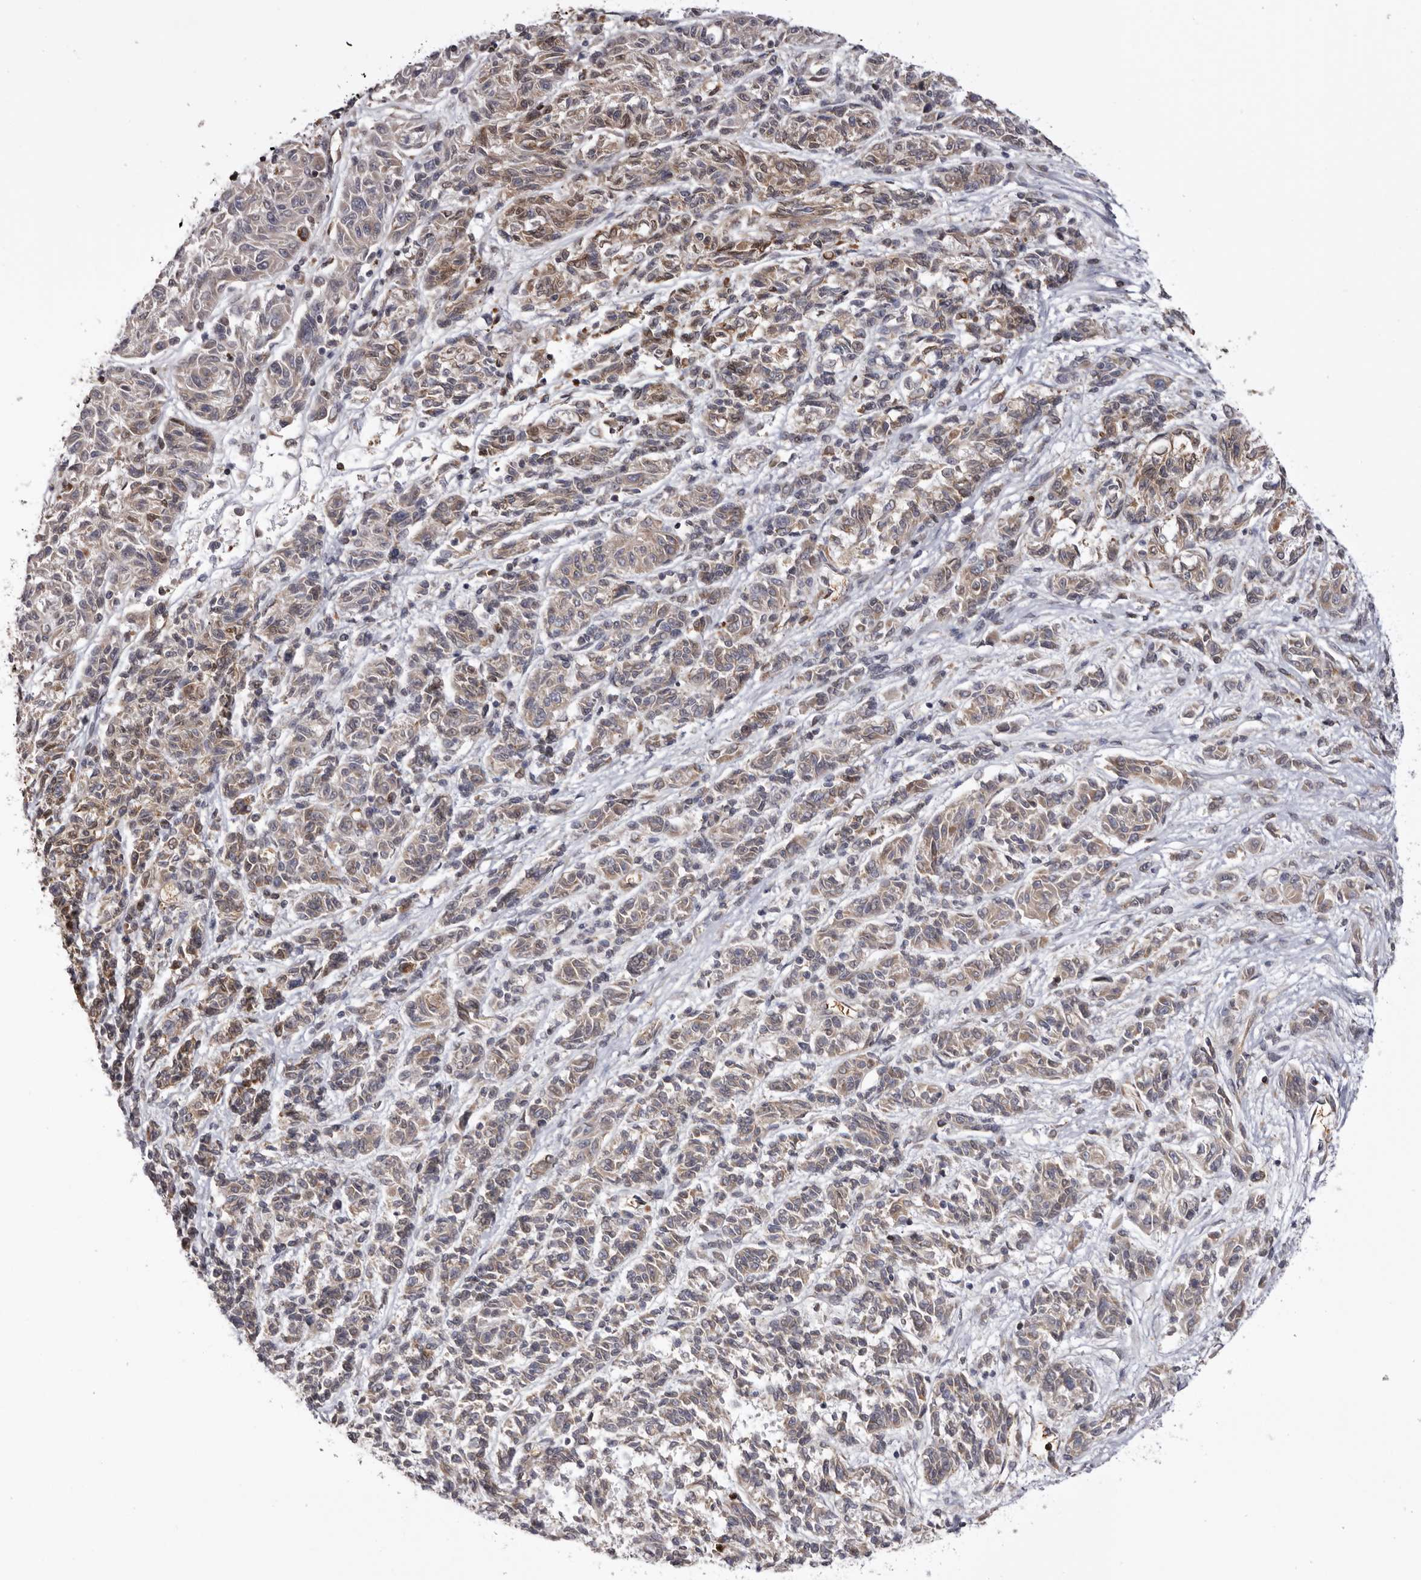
{"staining": {"intensity": "weak", "quantity": ">75%", "location": "cytoplasmic/membranous"}, "tissue": "melanoma", "cell_type": "Tumor cells", "image_type": "cancer", "snomed": [{"axis": "morphology", "description": "Malignant melanoma, NOS"}, {"axis": "topography", "description": "Skin"}], "caption": "The histopathology image exhibits staining of malignant melanoma, revealing weak cytoplasmic/membranous protein staining (brown color) within tumor cells.", "gene": "C4orf3", "patient": {"sex": "male", "age": 53}}